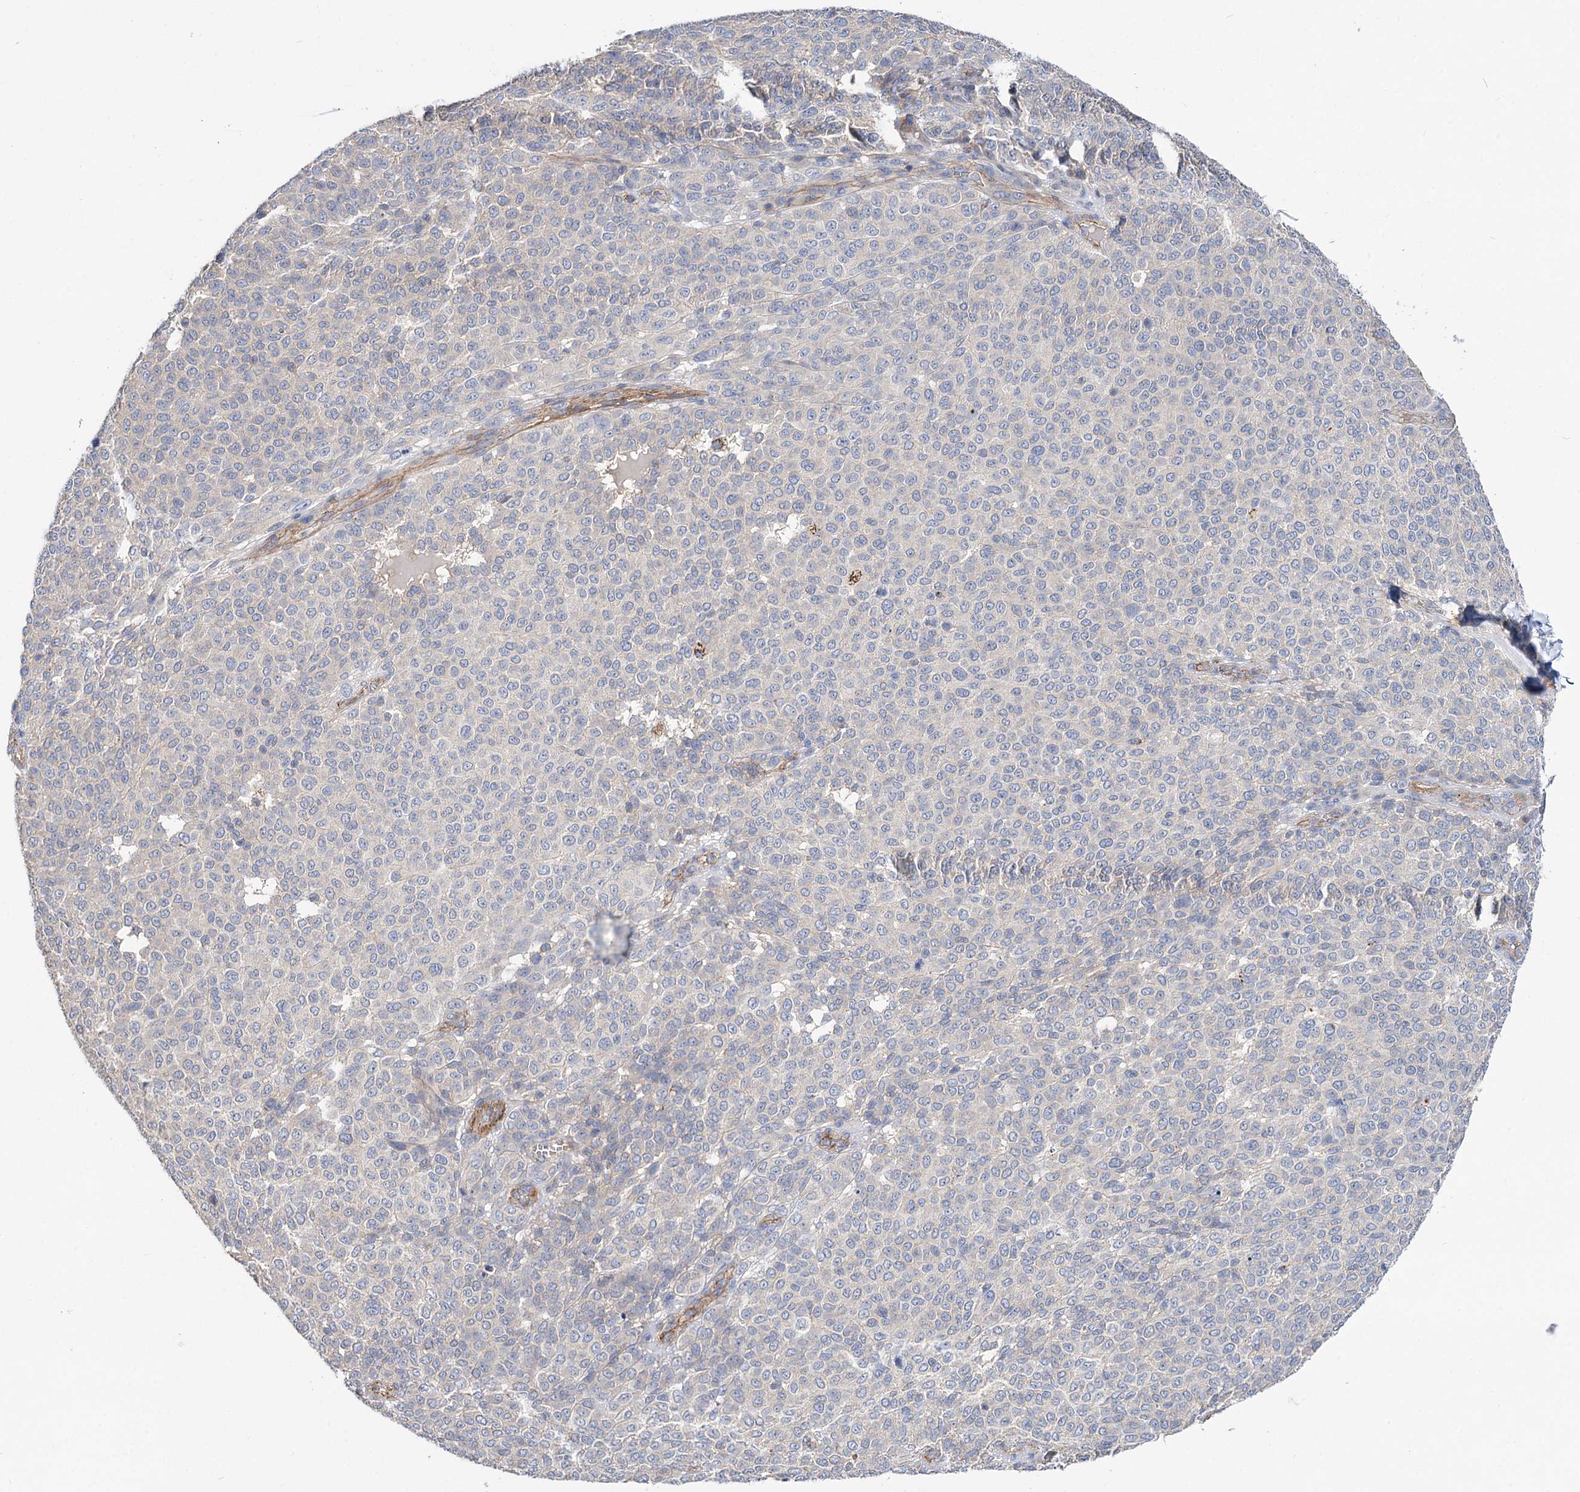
{"staining": {"intensity": "negative", "quantity": "none", "location": "none"}, "tissue": "melanoma", "cell_type": "Tumor cells", "image_type": "cancer", "snomed": [{"axis": "morphology", "description": "Malignant melanoma, NOS"}, {"axis": "topography", "description": "Skin"}], "caption": "This is a photomicrograph of immunohistochemistry (IHC) staining of melanoma, which shows no positivity in tumor cells.", "gene": "NUDCD2", "patient": {"sex": "male", "age": 49}}